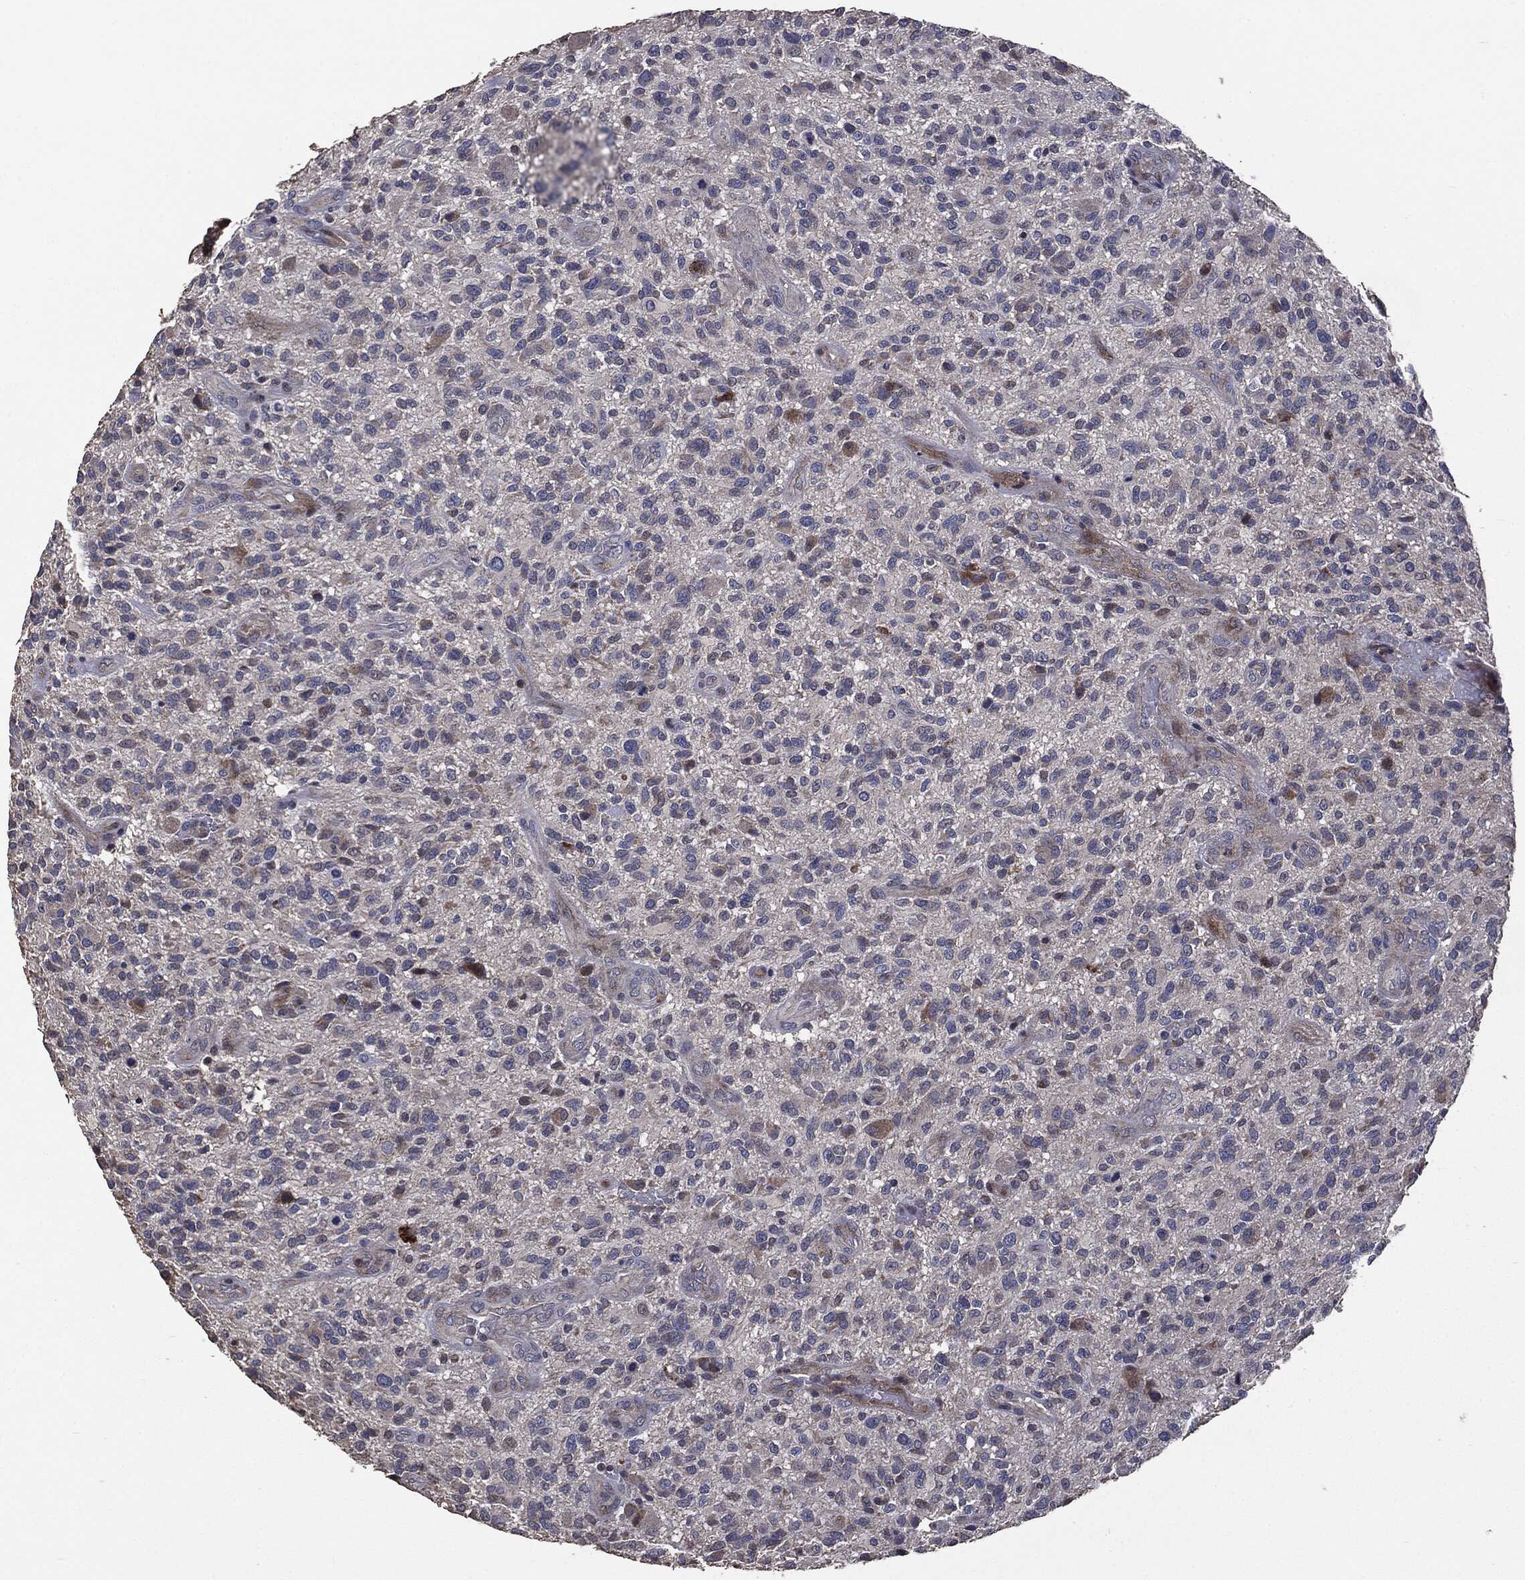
{"staining": {"intensity": "negative", "quantity": "none", "location": "none"}, "tissue": "glioma", "cell_type": "Tumor cells", "image_type": "cancer", "snomed": [{"axis": "morphology", "description": "Glioma, malignant, High grade"}, {"axis": "topography", "description": "Brain"}], "caption": "Photomicrograph shows no significant protein expression in tumor cells of glioma.", "gene": "MTOR", "patient": {"sex": "male", "age": 47}}